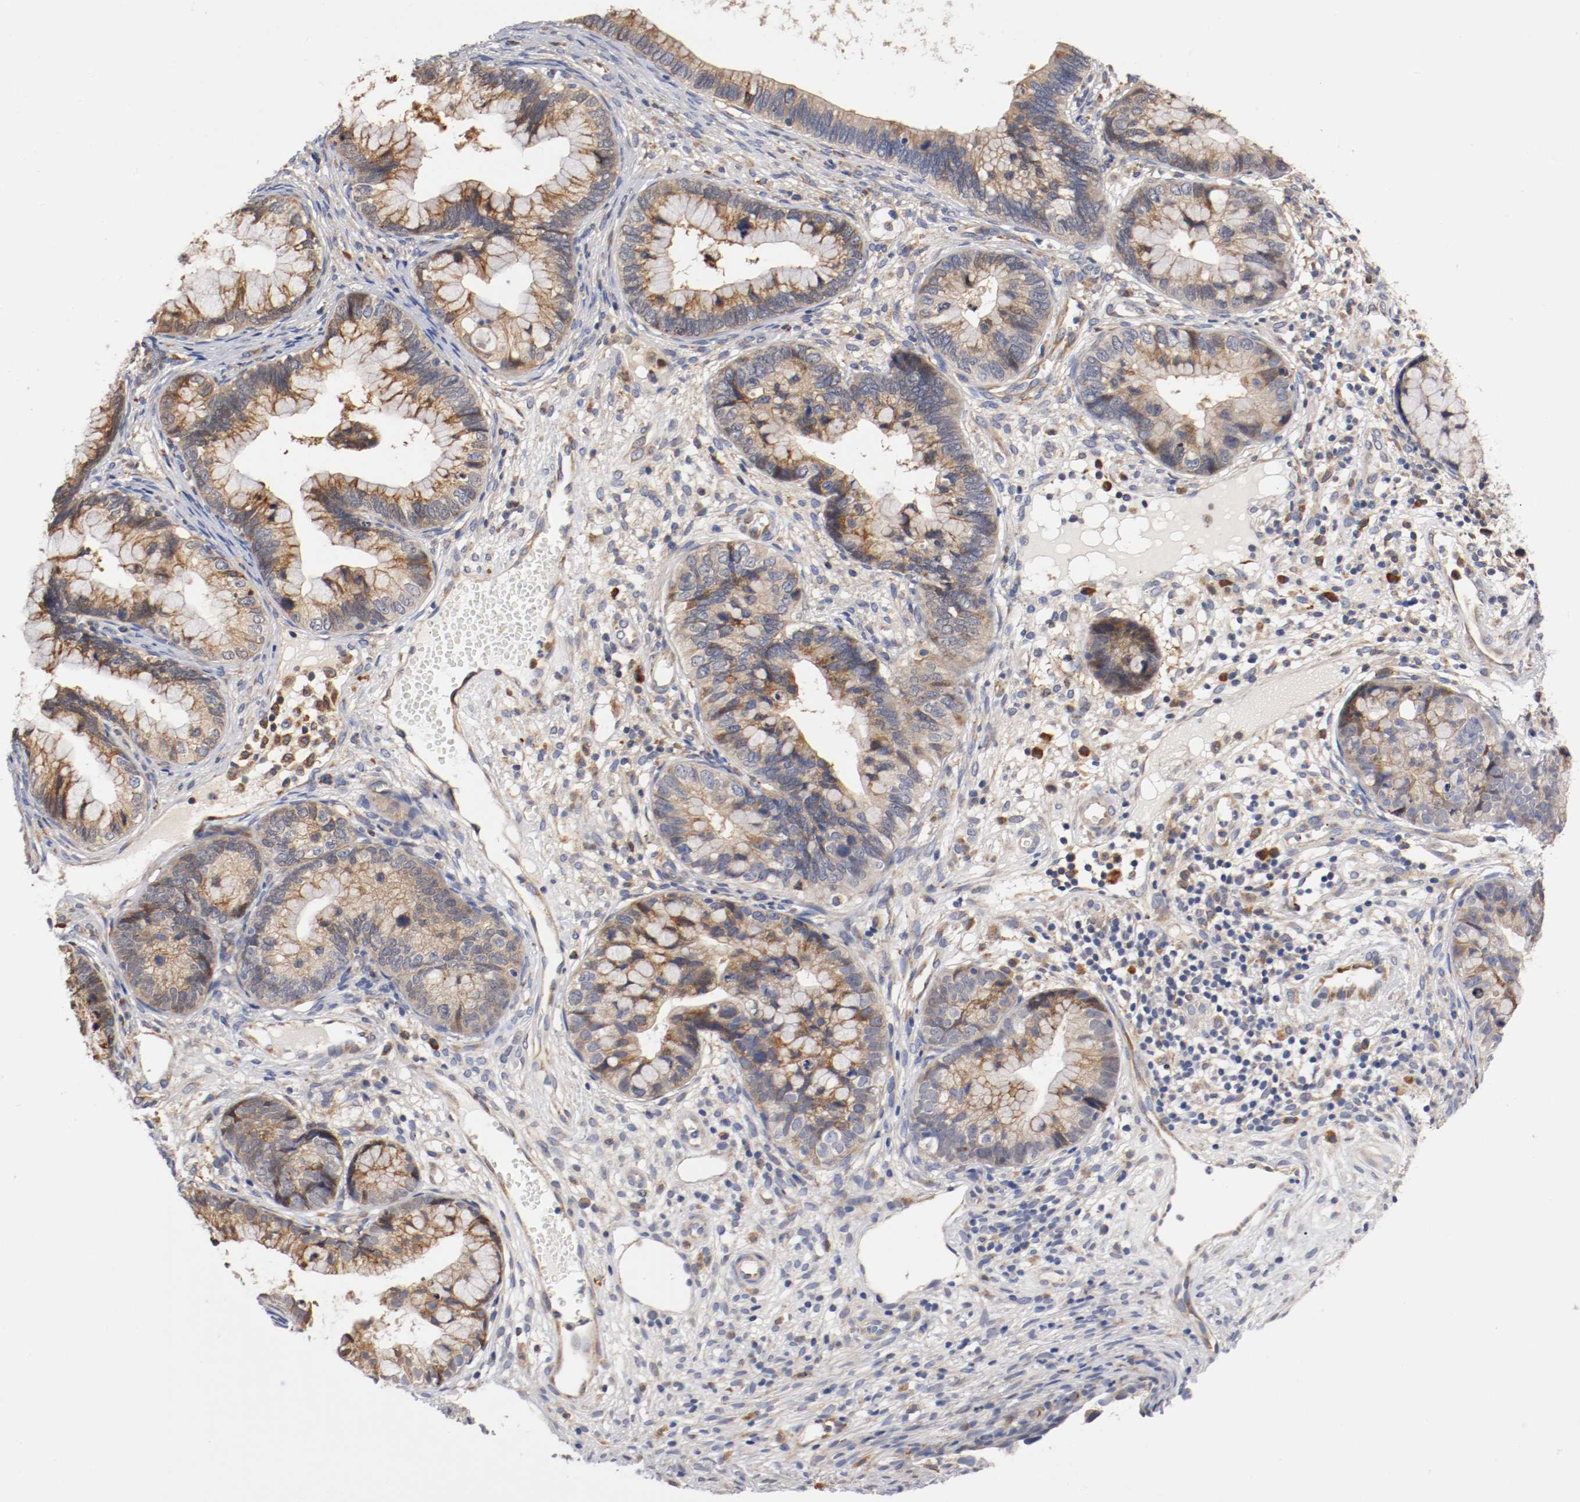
{"staining": {"intensity": "weak", "quantity": ">75%", "location": "cytoplasmic/membranous"}, "tissue": "cervical cancer", "cell_type": "Tumor cells", "image_type": "cancer", "snomed": [{"axis": "morphology", "description": "Adenocarcinoma, NOS"}, {"axis": "topography", "description": "Cervix"}], "caption": "Immunohistochemistry (IHC) (DAB) staining of human cervical adenocarcinoma shows weak cytoplasmic/membranous protein positivity in approximately >75% of tumor cells.", "gene": "TNFSF13", "patient": {"sex": "female", "age": 44}}